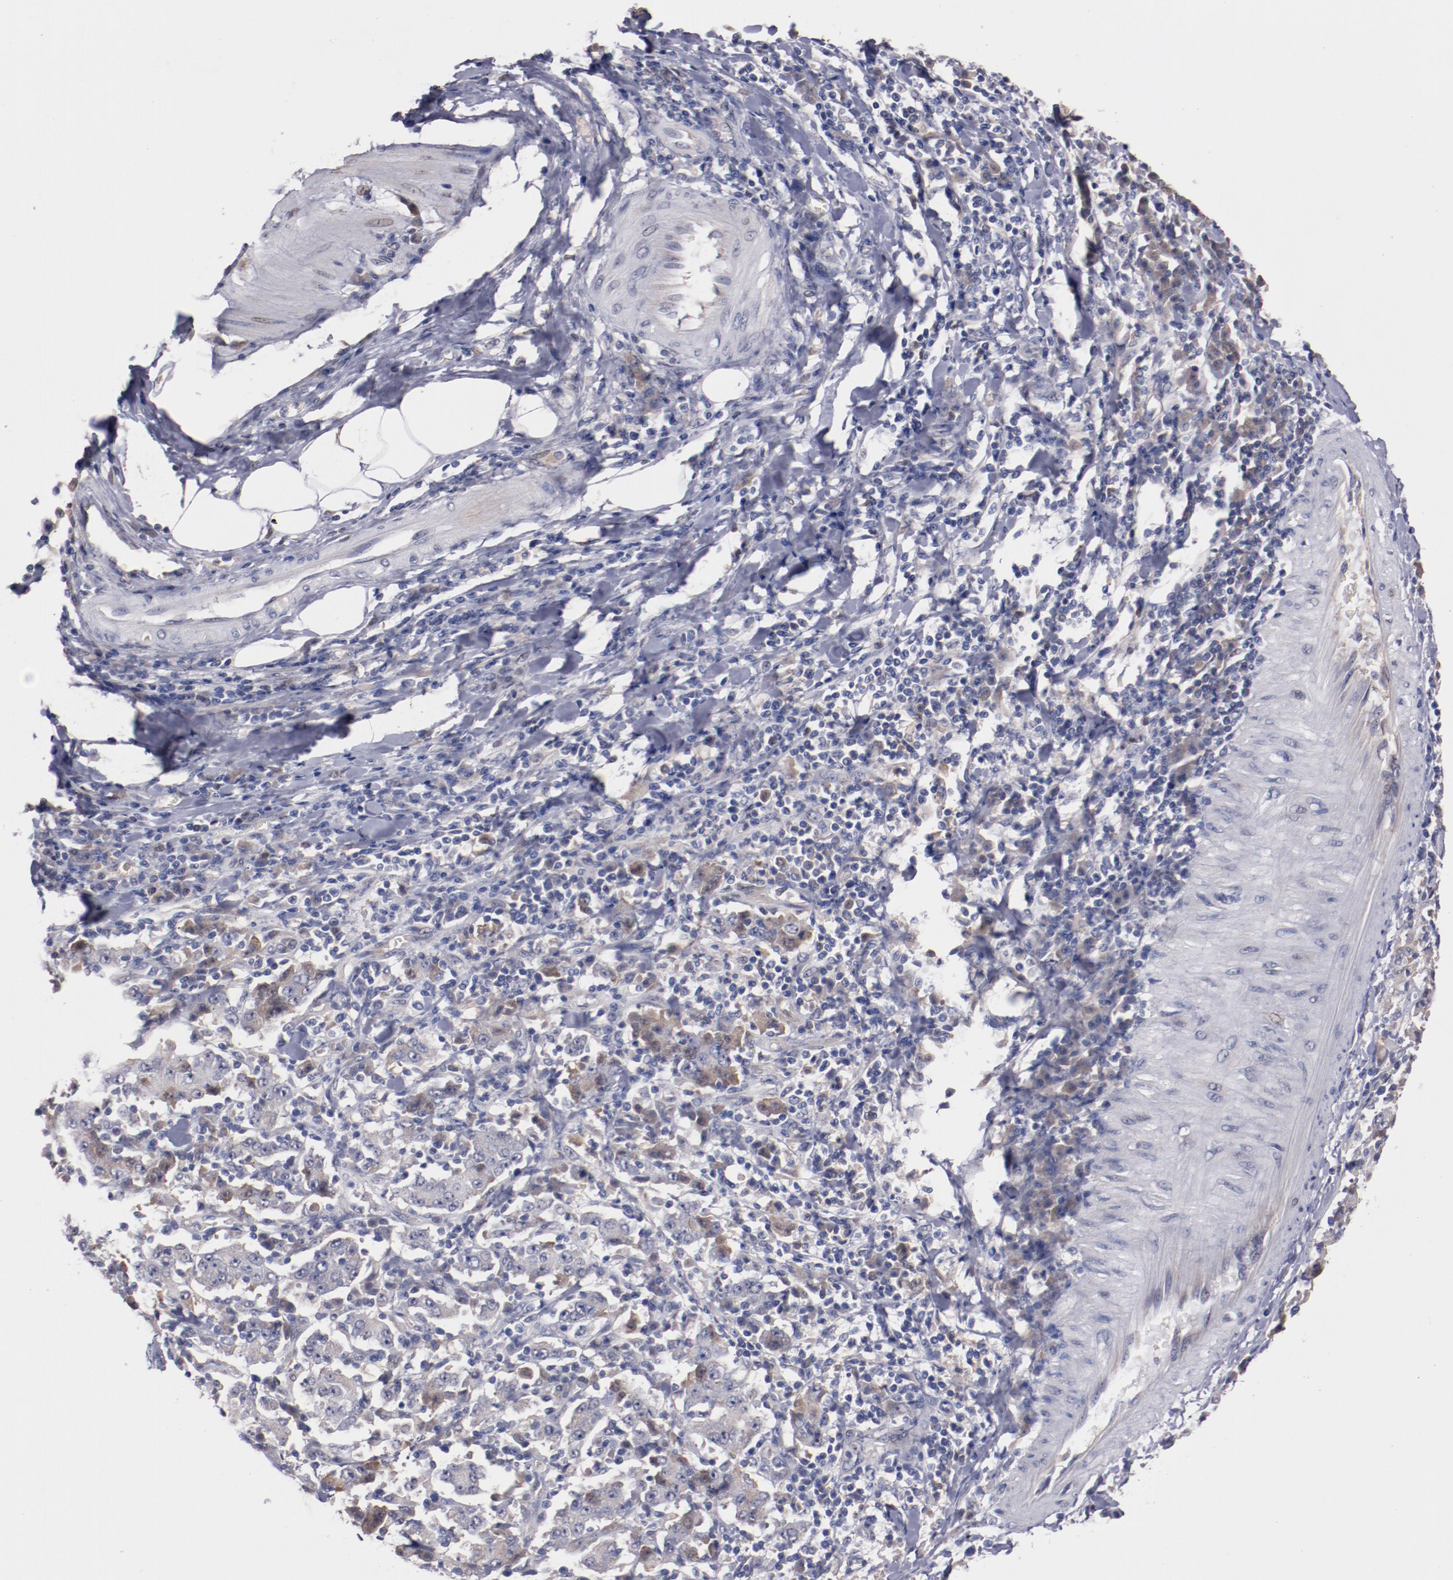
{"staining": {"intensity": "weak", "quantity": "25%-75%", "location": "cytoplasmic/membranous"}, "tissue": "stomach cancer", "cell_type": "Tumor cells", "image_type": "cancer", "snomed": [{"axis": "morphology", "description": "Normal tissue, NOS"}, {"axis": "morphology", "description": "Adenocarcinoma, NOS"}, {"axis": "topography", "description": "Stomach, upper"}, {"axis": "topography", "description": "Stomach"}], "caption": "Brown immunohistochemical staining in human stomach cancer shows weak cytoplasmic/membranous staining in approximately 25%-75% of tumor cells. (IHC, brightfield microscopy, high magnification).", "gene": "FAM81A", "patient": {"sex": "male", "age": 59}}